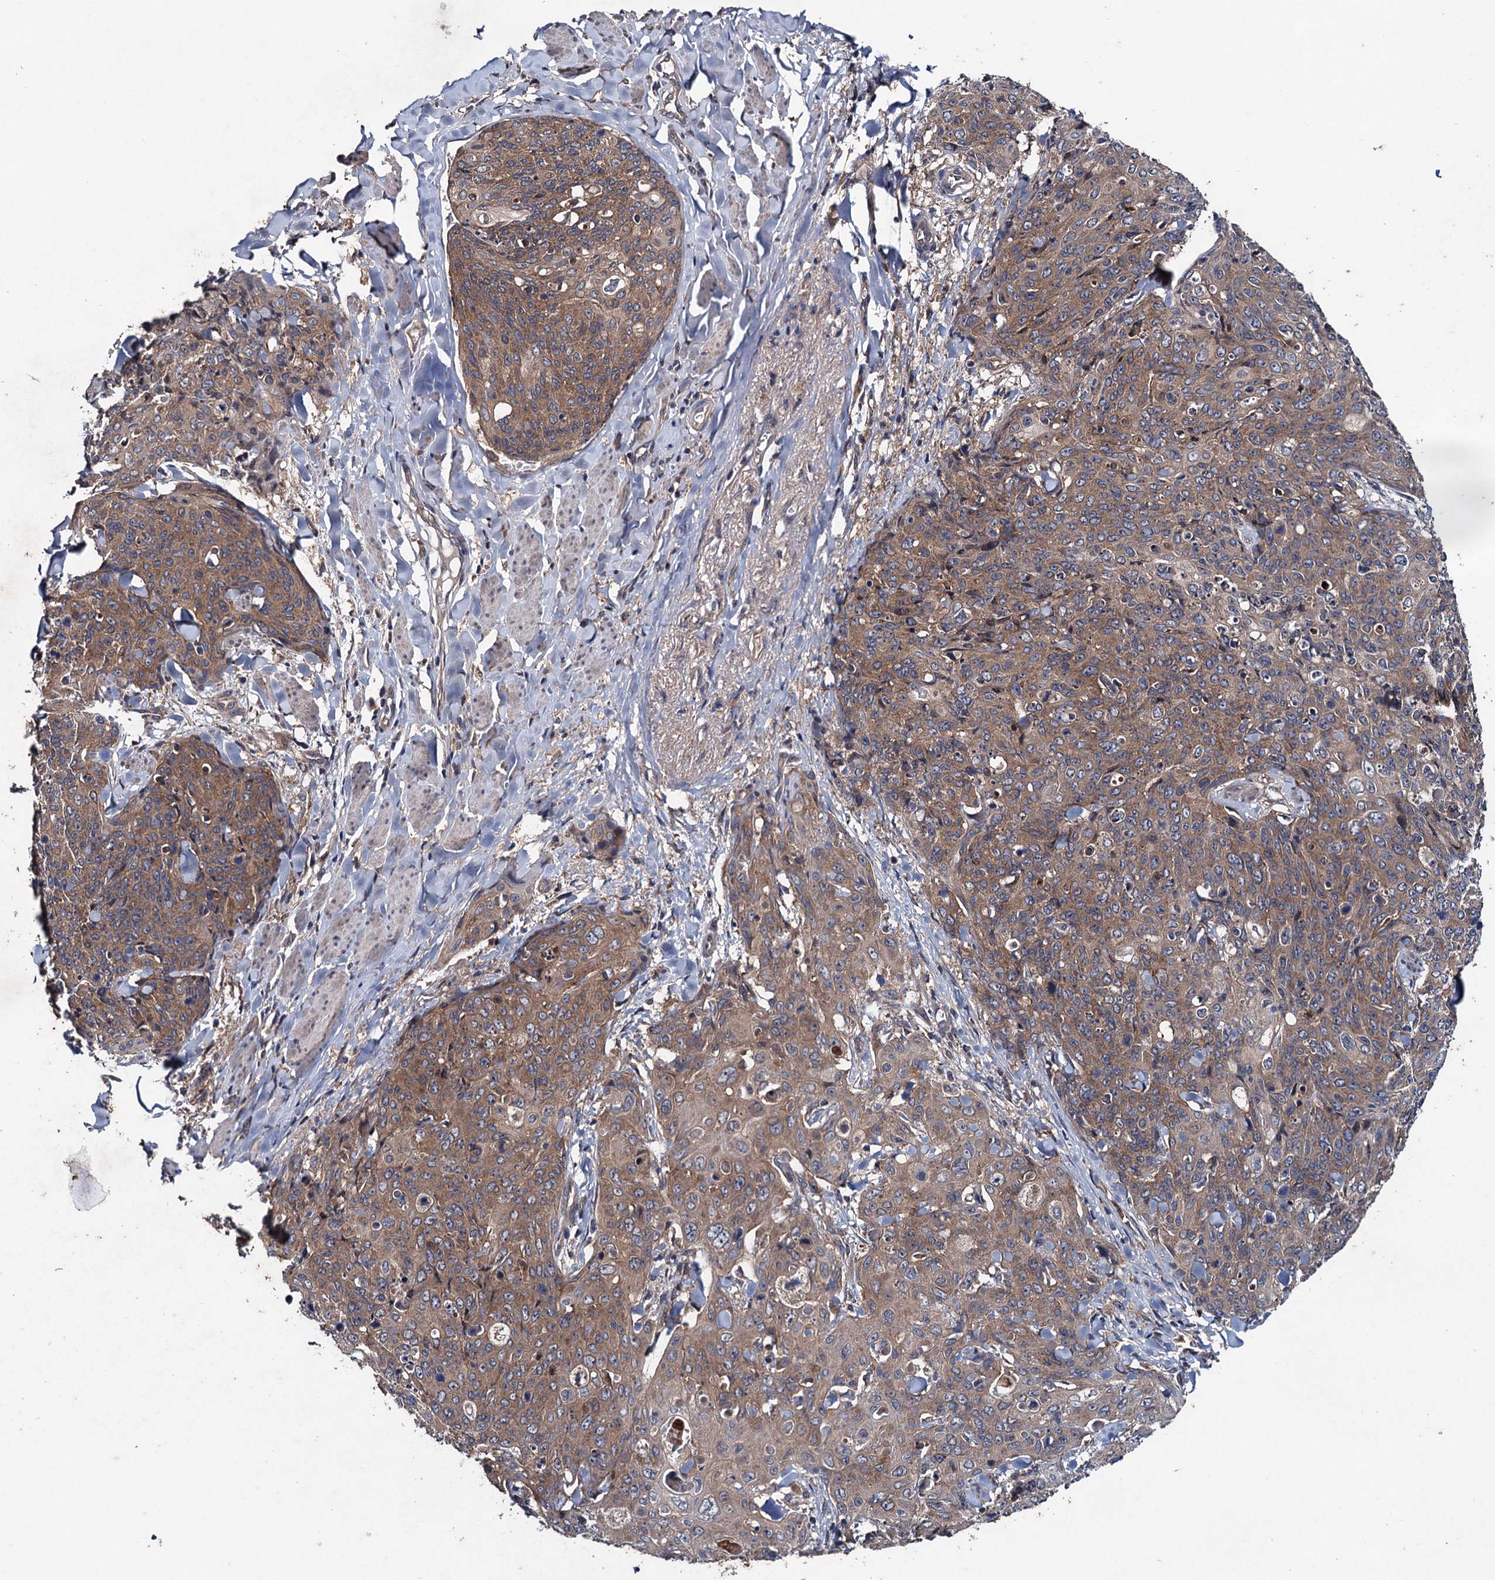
{"staining": {"intensity": "moderate", "quantity": ">75%", "location": "cytoplasmic/membranous"}, "tissue": "skin cancer", "cell_type": "Tumor cells", "image_type": "cancer", "snomed": [{"axis": "morphology", "description": "Squamous cell carcinoma, NOS"}, {"axis": "topography", "description": "Skin"}, {"axis": "topography", "description": "Vulva"}], "caption": "Skin squamous cell carcinoma tissue demonstrates moderate cytoplasmic/membranous staining in approximately >75% of tumor cells, visualized by immunohistochemistry. The staining was performed using DAB to visualize the protein expression in brown, while the nuclei were stained in blue with hematoxylin (Magnification: 20x).", "gene": "BLTP3B", "patient": {"sex": "female", "age": 85}}